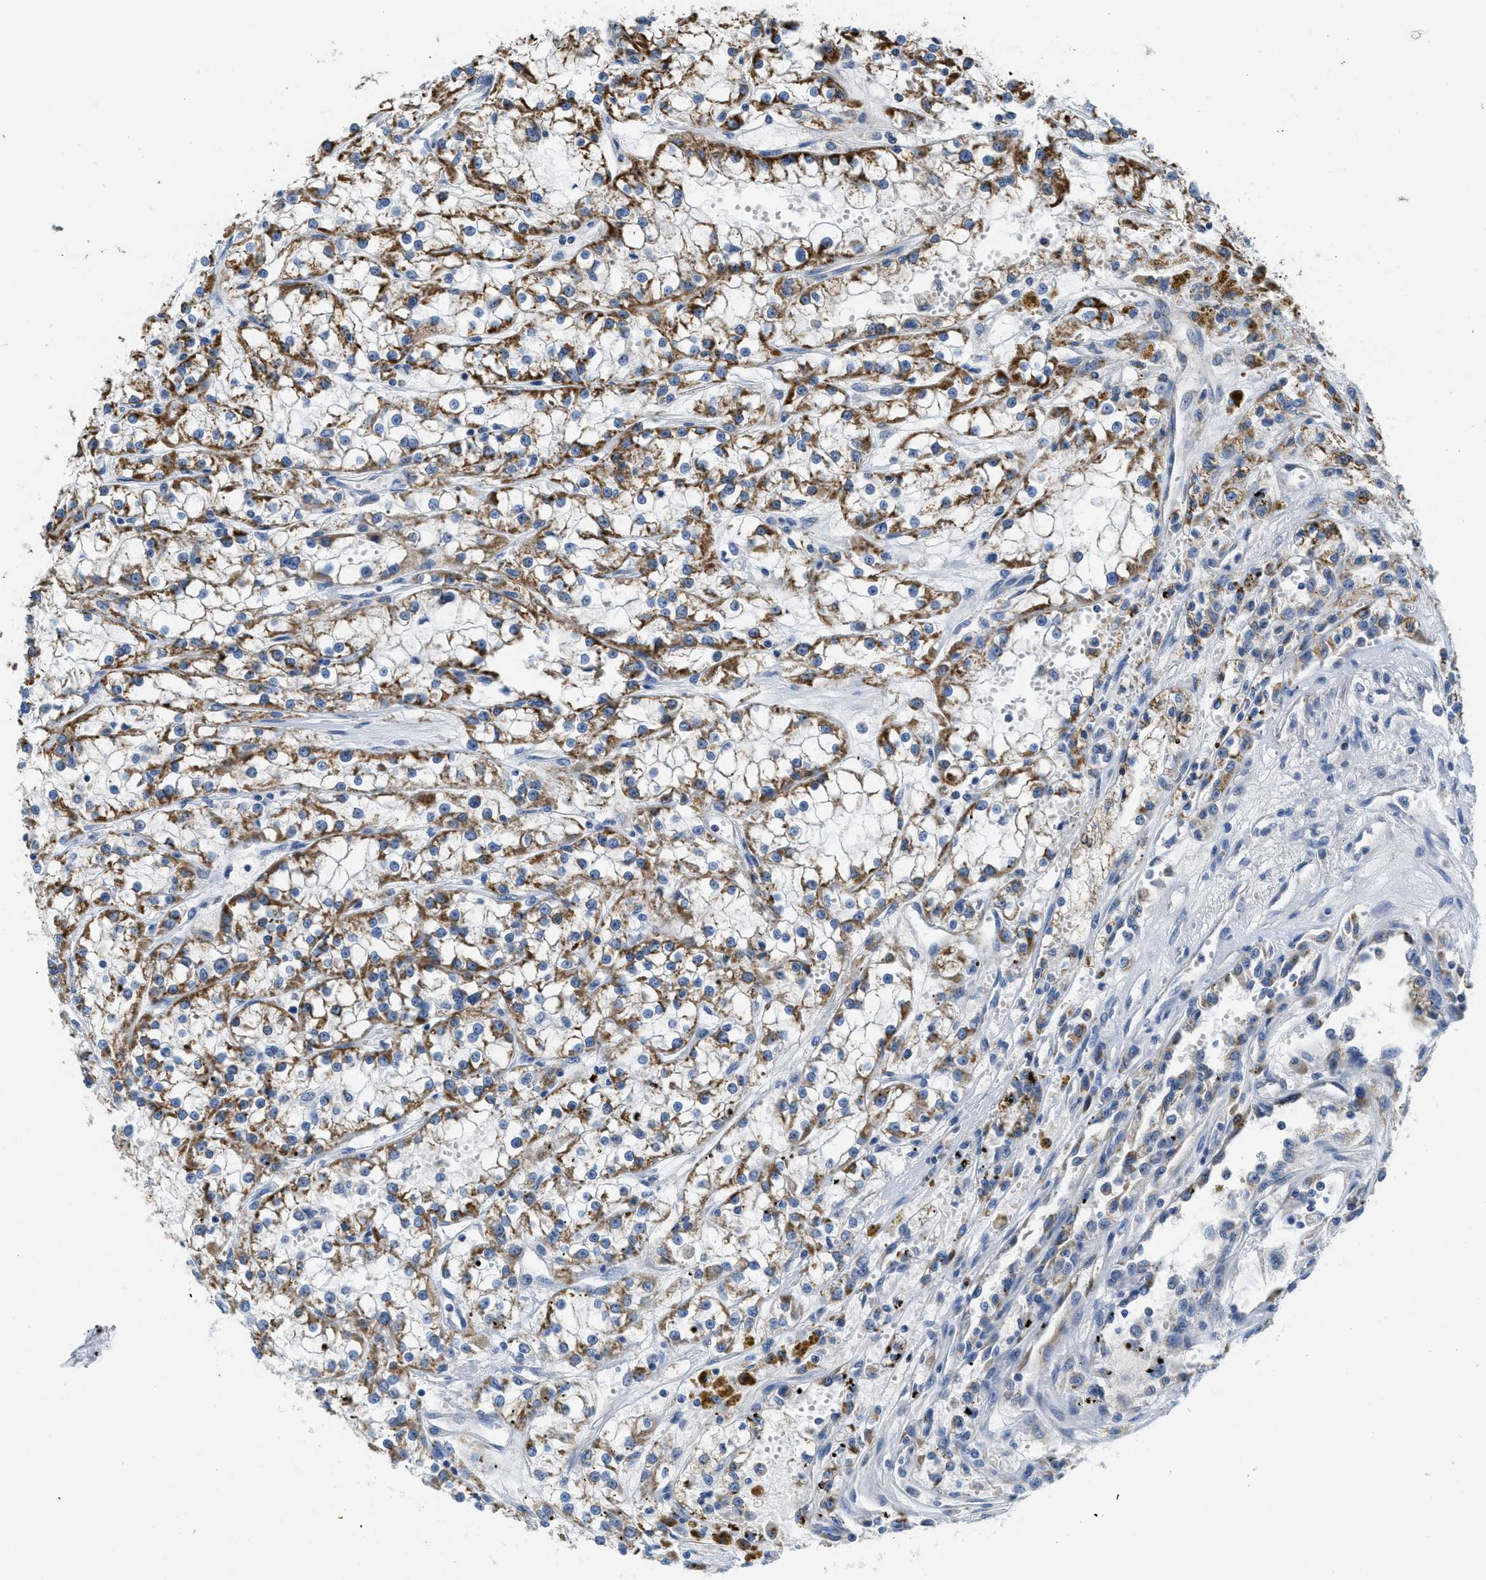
{"staining": {"intensity": "moderate", "quantity": "25%-75%", "location": "cytoplasmic/membranous"}, "tissue": "renal cancer", "cell_type": "Tumor cells", "image_type": "cancer", "snomed": [{"axis": "morphology", "description": "Adenocarcinoma, NOS"}, {"axis": "topography", "description": "Kidney"}], "caption": "Protein staining shows moderate cytoplasmic/membranous staining in about 25%-75% of tumor cells in renal cancer (adenocarcinoma). The staining is performed using DAB (3,3'-diaminobenzidine) brown chromogen to label protein expression. The nuclei are counter-stained blue using hematoxylin.", "gene": "KCNJ5", "patient": {"sex": "female", "age": 52}}